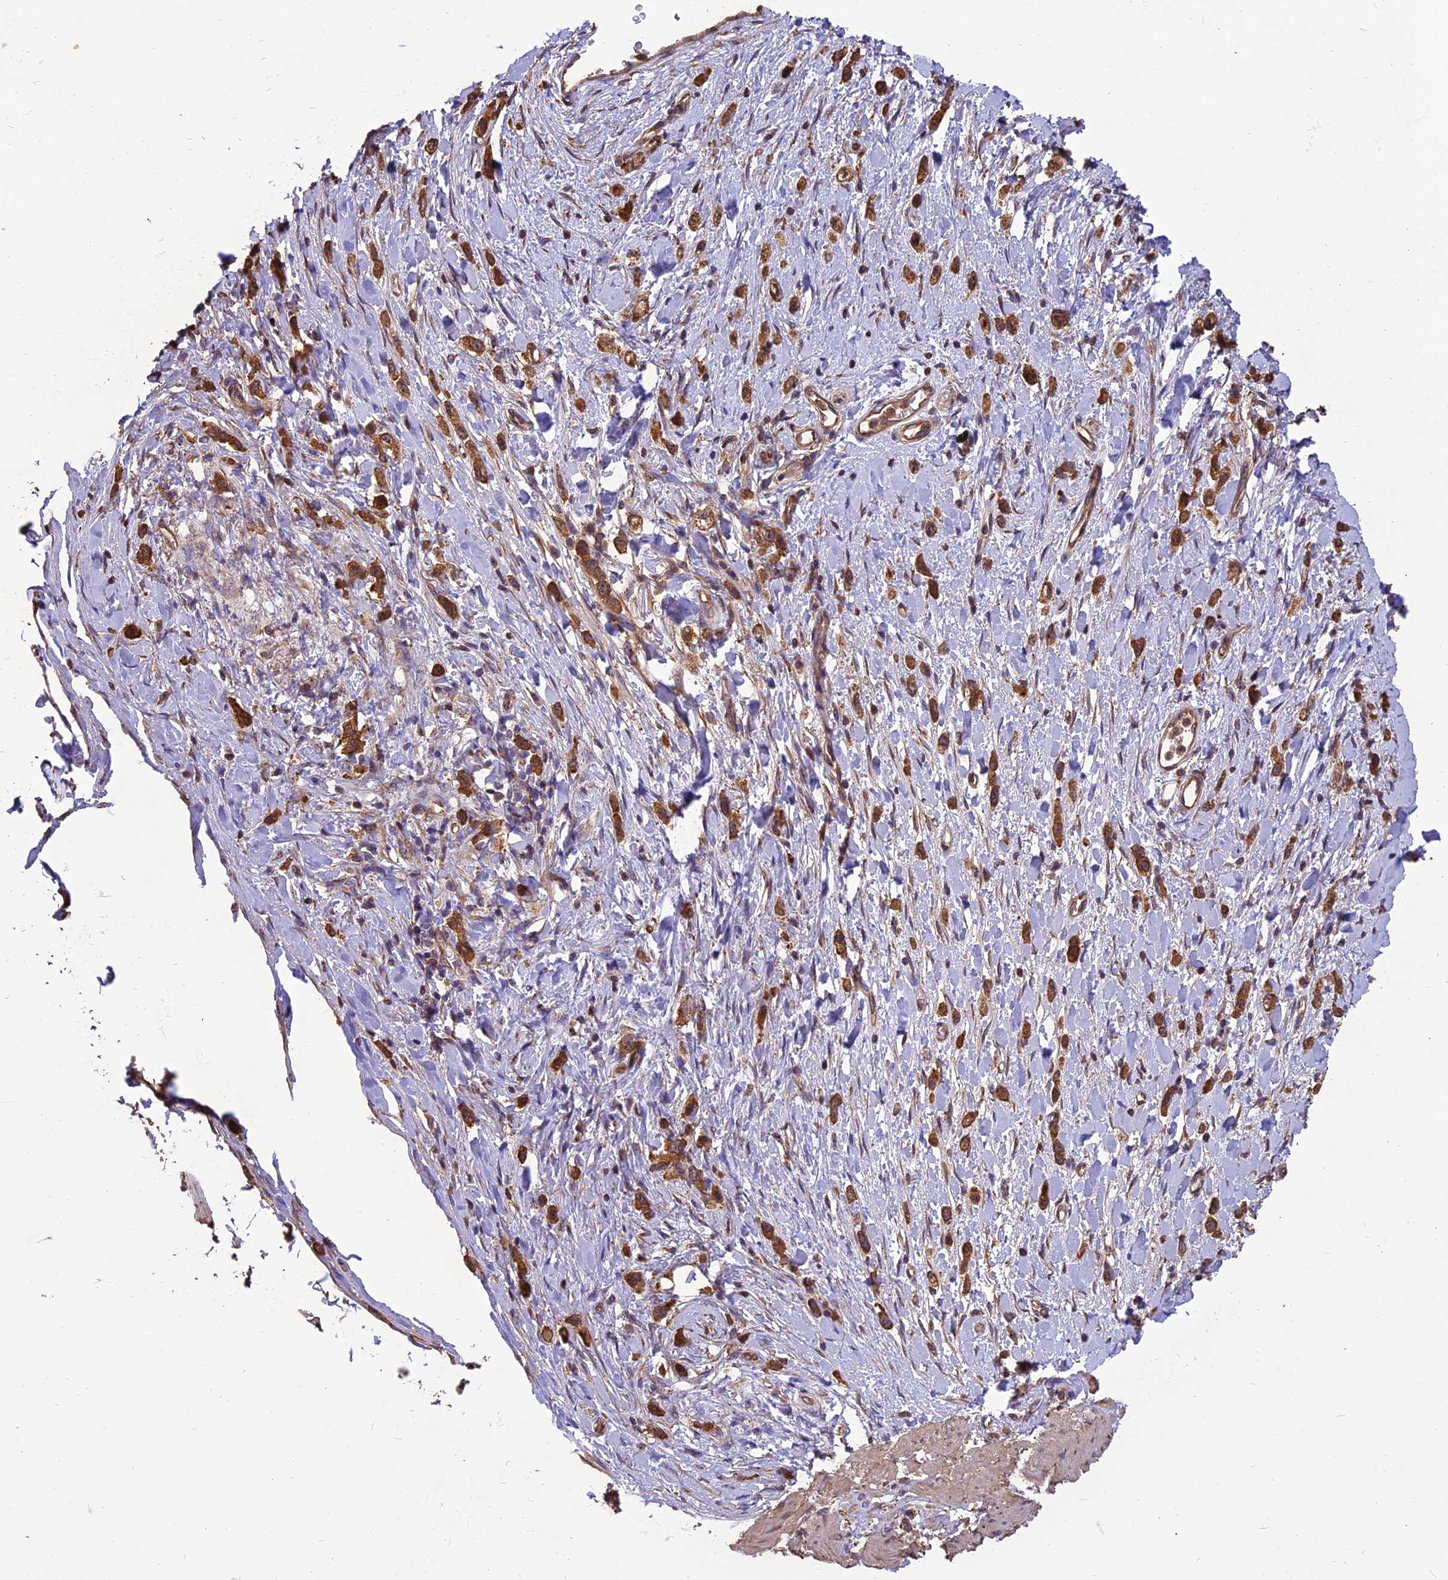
{"staining": {"intensity": "strong", "quantity": ">75%", "location": "cytoplasmic/membranous"}, "tissue": "stomach cancer", "cell_type": "Tumor cells", "image_type": "cancer", "snomed": [{"axis": "morphology", "description": "Adenocarcinoma, NOS"}, {"axis": "topography", "description": "Stomach"}], "caption": "Immunohistochemical staining of stomach cancer demonstrates high levels of strong cytoplasmic/membranous protein expression in approximately >75% of tumor cells.", "gene": "CHMP2A", "patient": {"sex": "female", "age": 65}}